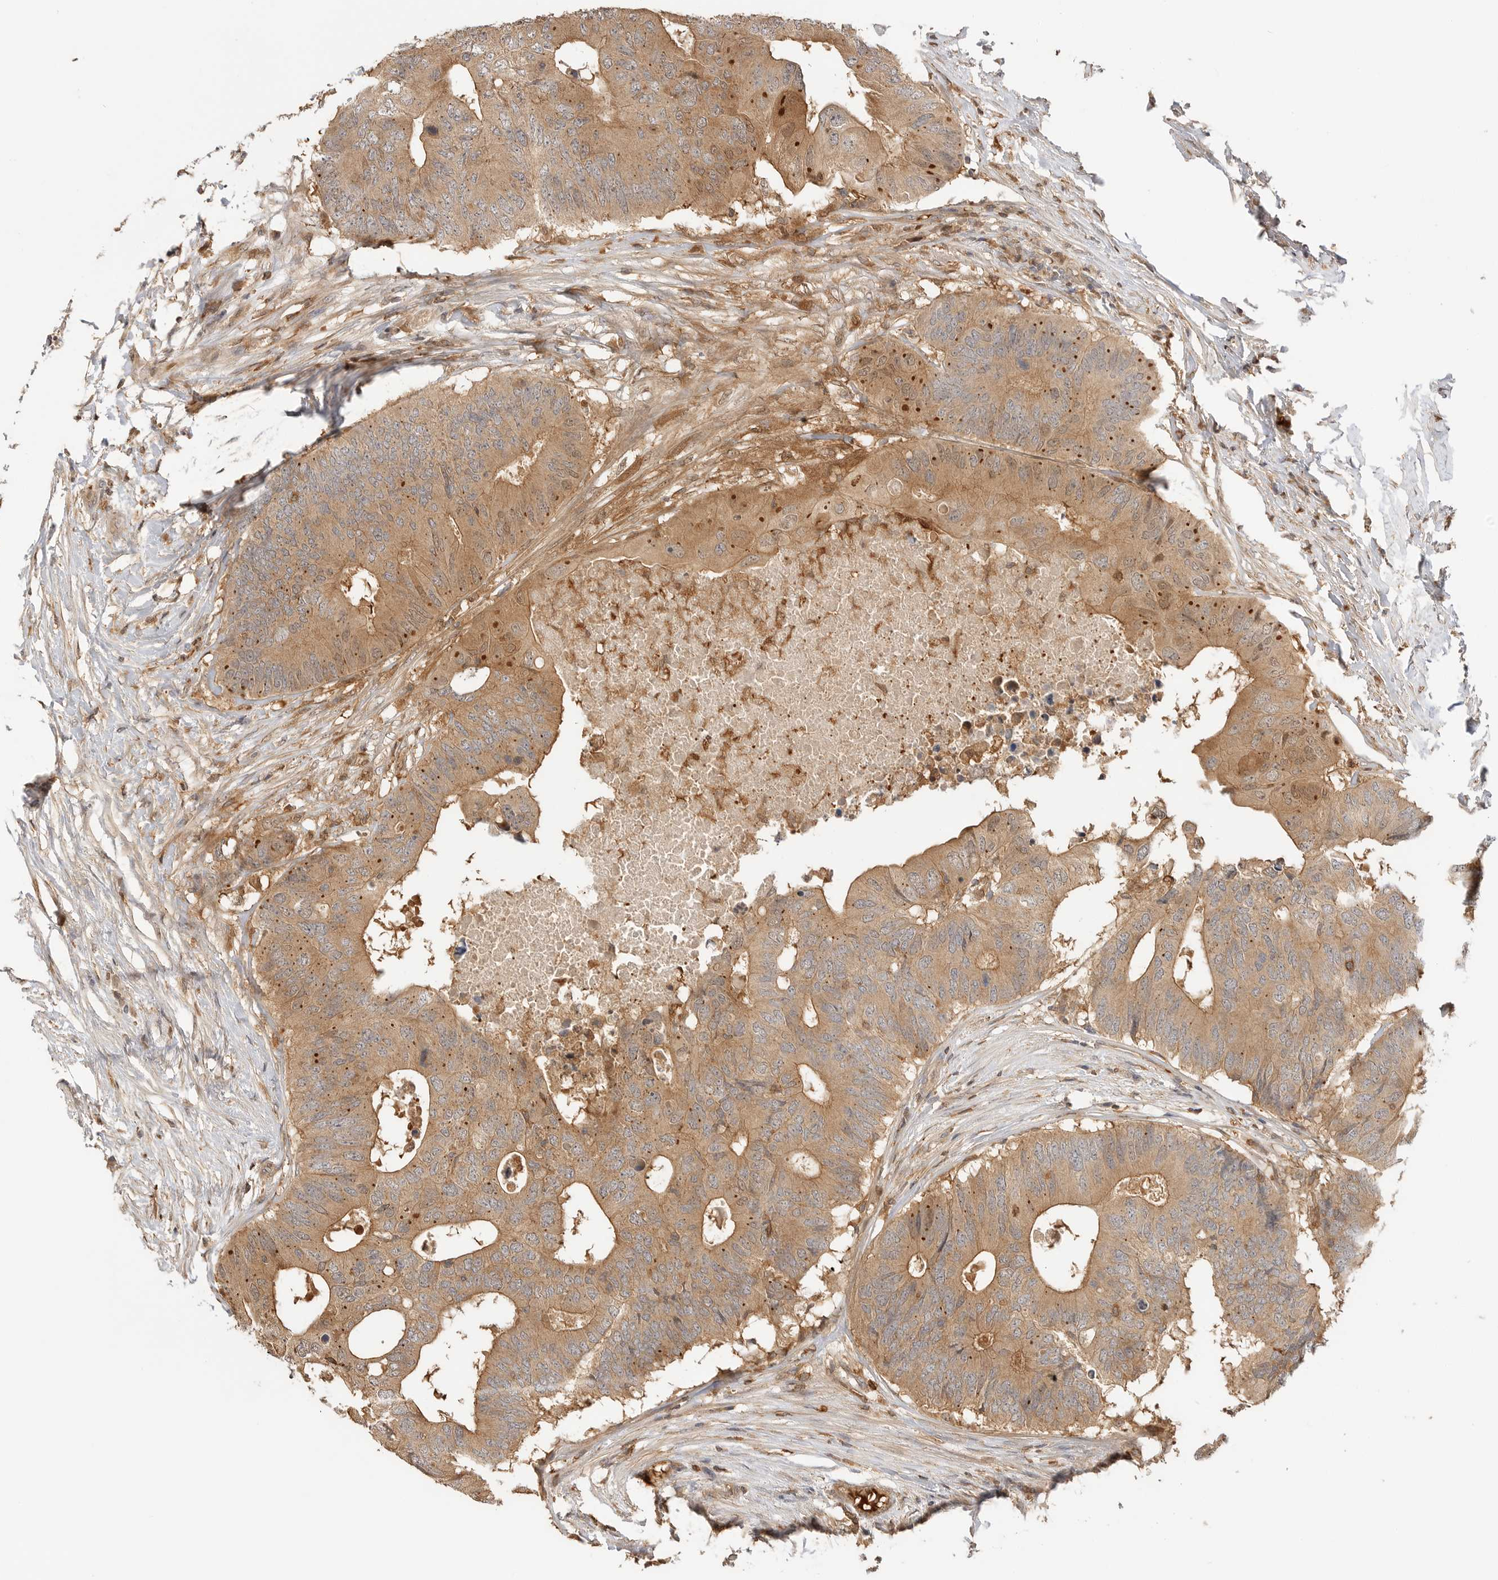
{"staining": {"intensity": "moderate", "quantity": ">75%", "location": "cytoplasmic/membranous"}, "tissue": "colorectal cancer", "cell_type": "Tumor cells", "image_type": "cancer", "snomed": [{"axis": "morphology", "description": "Adenocarcinoma, NOS"}, {"axis": "topography", "description": "Colon"}], "caption": "Colorectal cancer was stained to show a protein in brown. There is medium levels of moderate cytoplasmic/membranous expression in about >75% of tumor cells.", "gene": "CLDN12", "patient": {"sex": "male", "age": 71}}